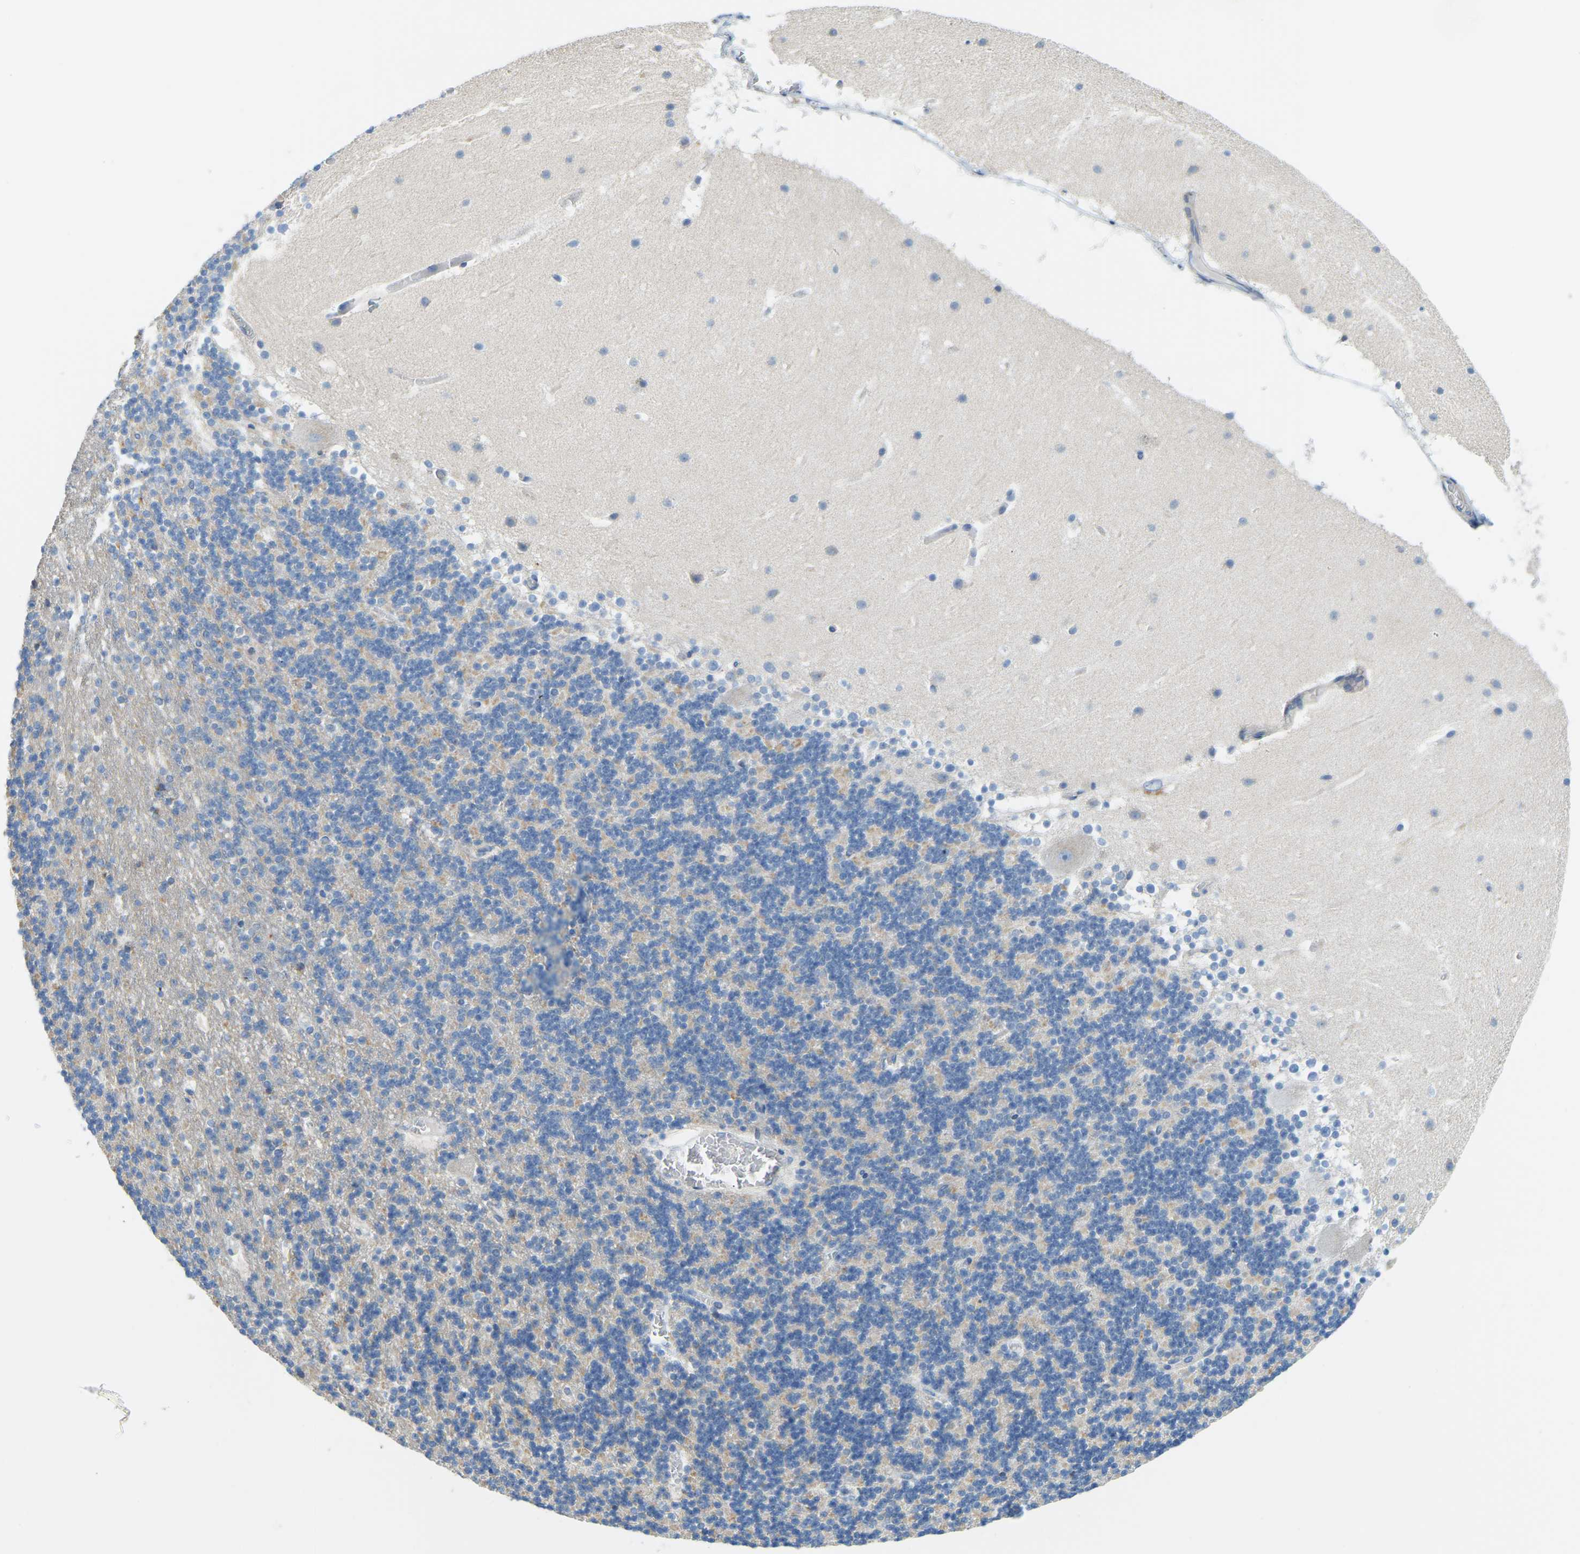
{"staining": {"intensity": "weak", "quantity": "<25%", "location": "cytoplasmic/membranous"}, "tissue": "cerebellum", "cell_type": "Cells in granular layer", "image_type": "normal", "snomed": [{"axis": "morphology", "description": "Normal tissue, NOS"}, {"axis": "topography", "description": "Cerebellum"}], "caption": "The immunohistochemistry (IHC) photomicrograph has no significant staining in cells in granular layer of cerebellum. (DAB immunohistochemistry with hematoxylin counter stain).", "gene": "GDA", "patient": {"sex": "male", "age": 45}}